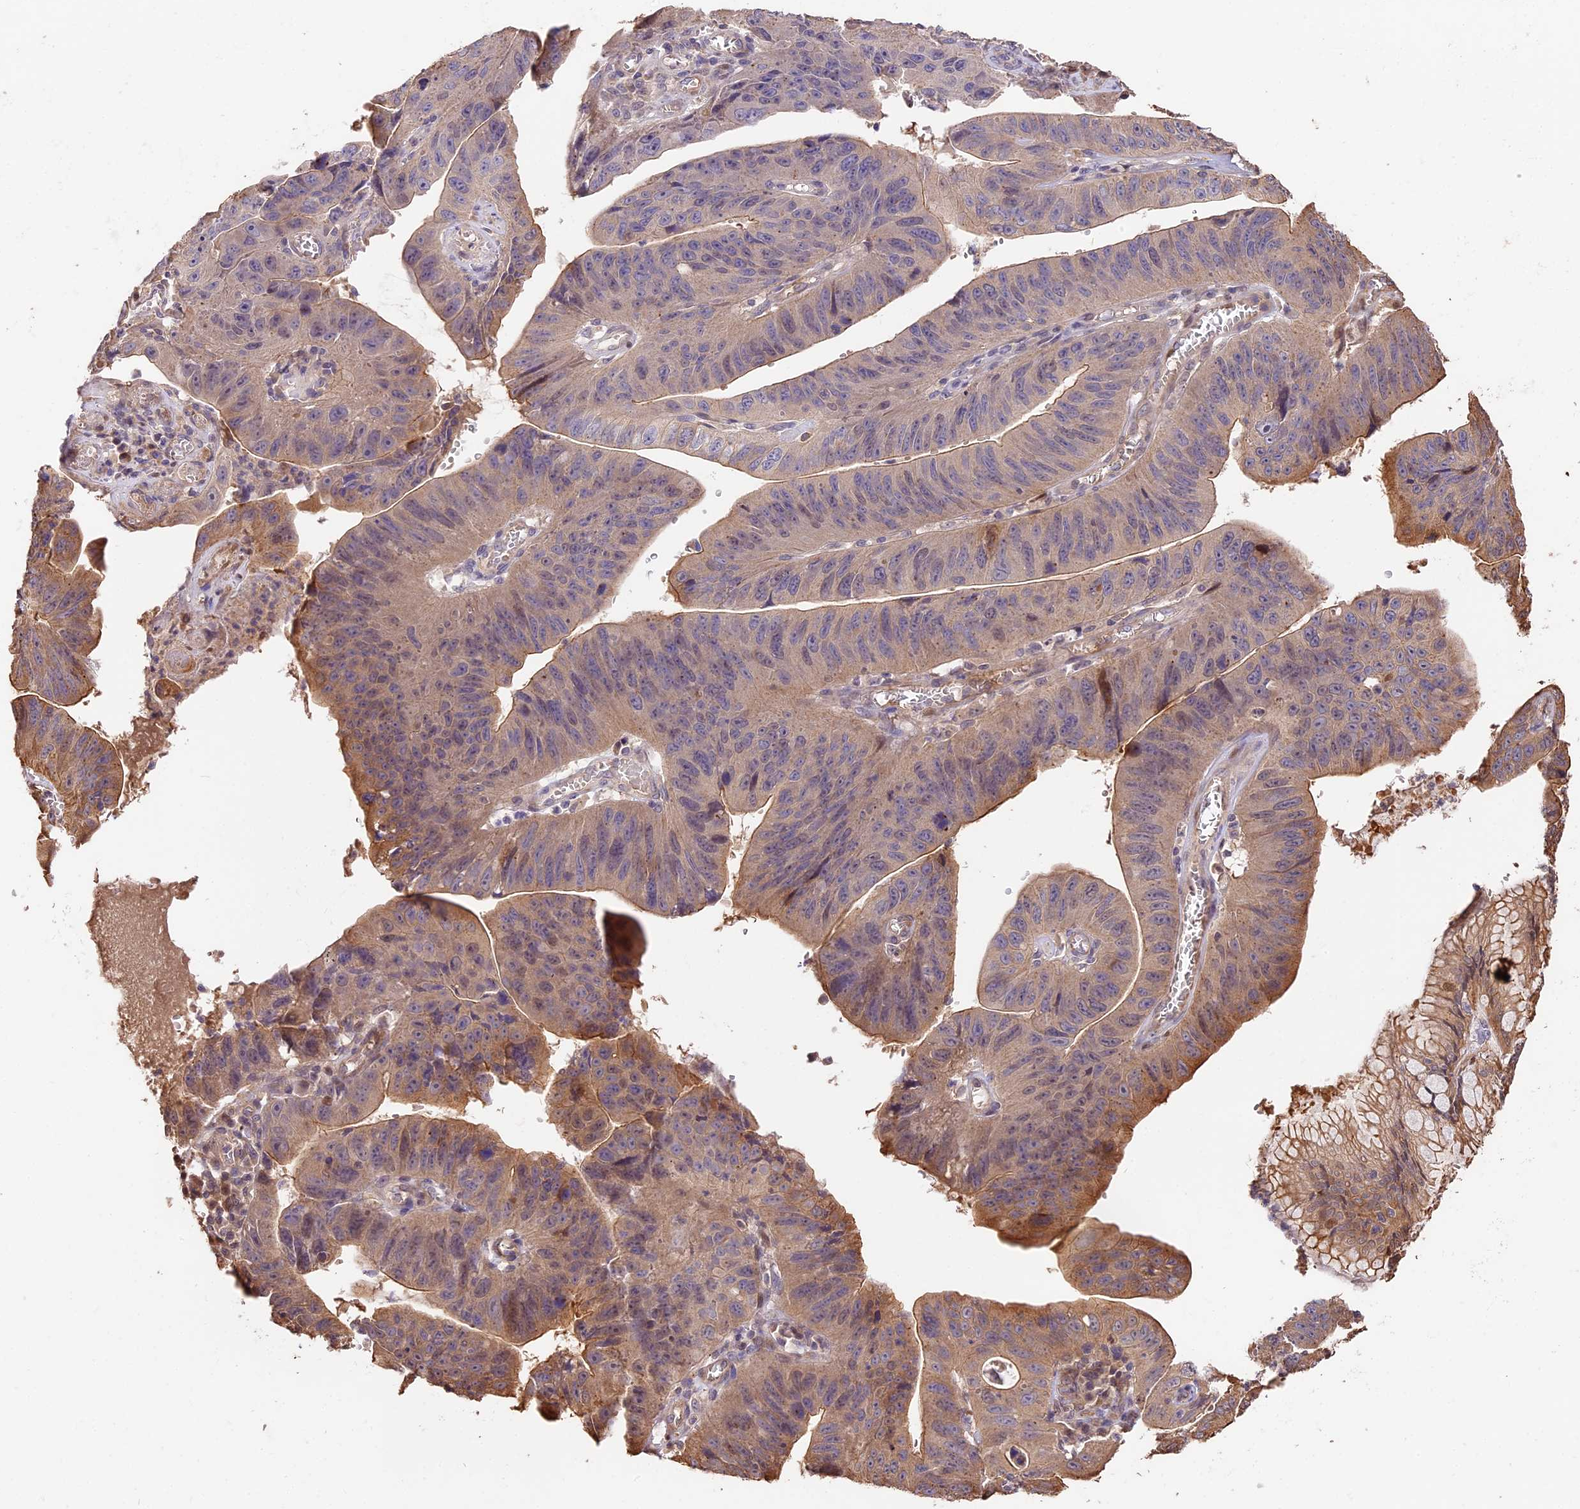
{"staining": {"intensity": "moderate", "quantity": "25%-75%", "location": "cytoplasmic/membranous"}, "tissue": "stomach cancer", "cell_type": "Tumor cells", "image_type": "cancer", "snomed": [{"axis": "morphology", "description": "Adenocarcinoma, NOS"}, {"axis": "topography", "description": "Stomach"}], "caption": "Tumor cells demonstrate medium levels of moderate cytoplasmic/membranous staining in about 25%-75% of cells in human stomach cancer. (Stains: DAB in brown, nuclei in blue, Microscopy: brightfield microscopy at high magnification).", "gene": "PPP1R37", "patient": {"sex": "male", "age": 59}}